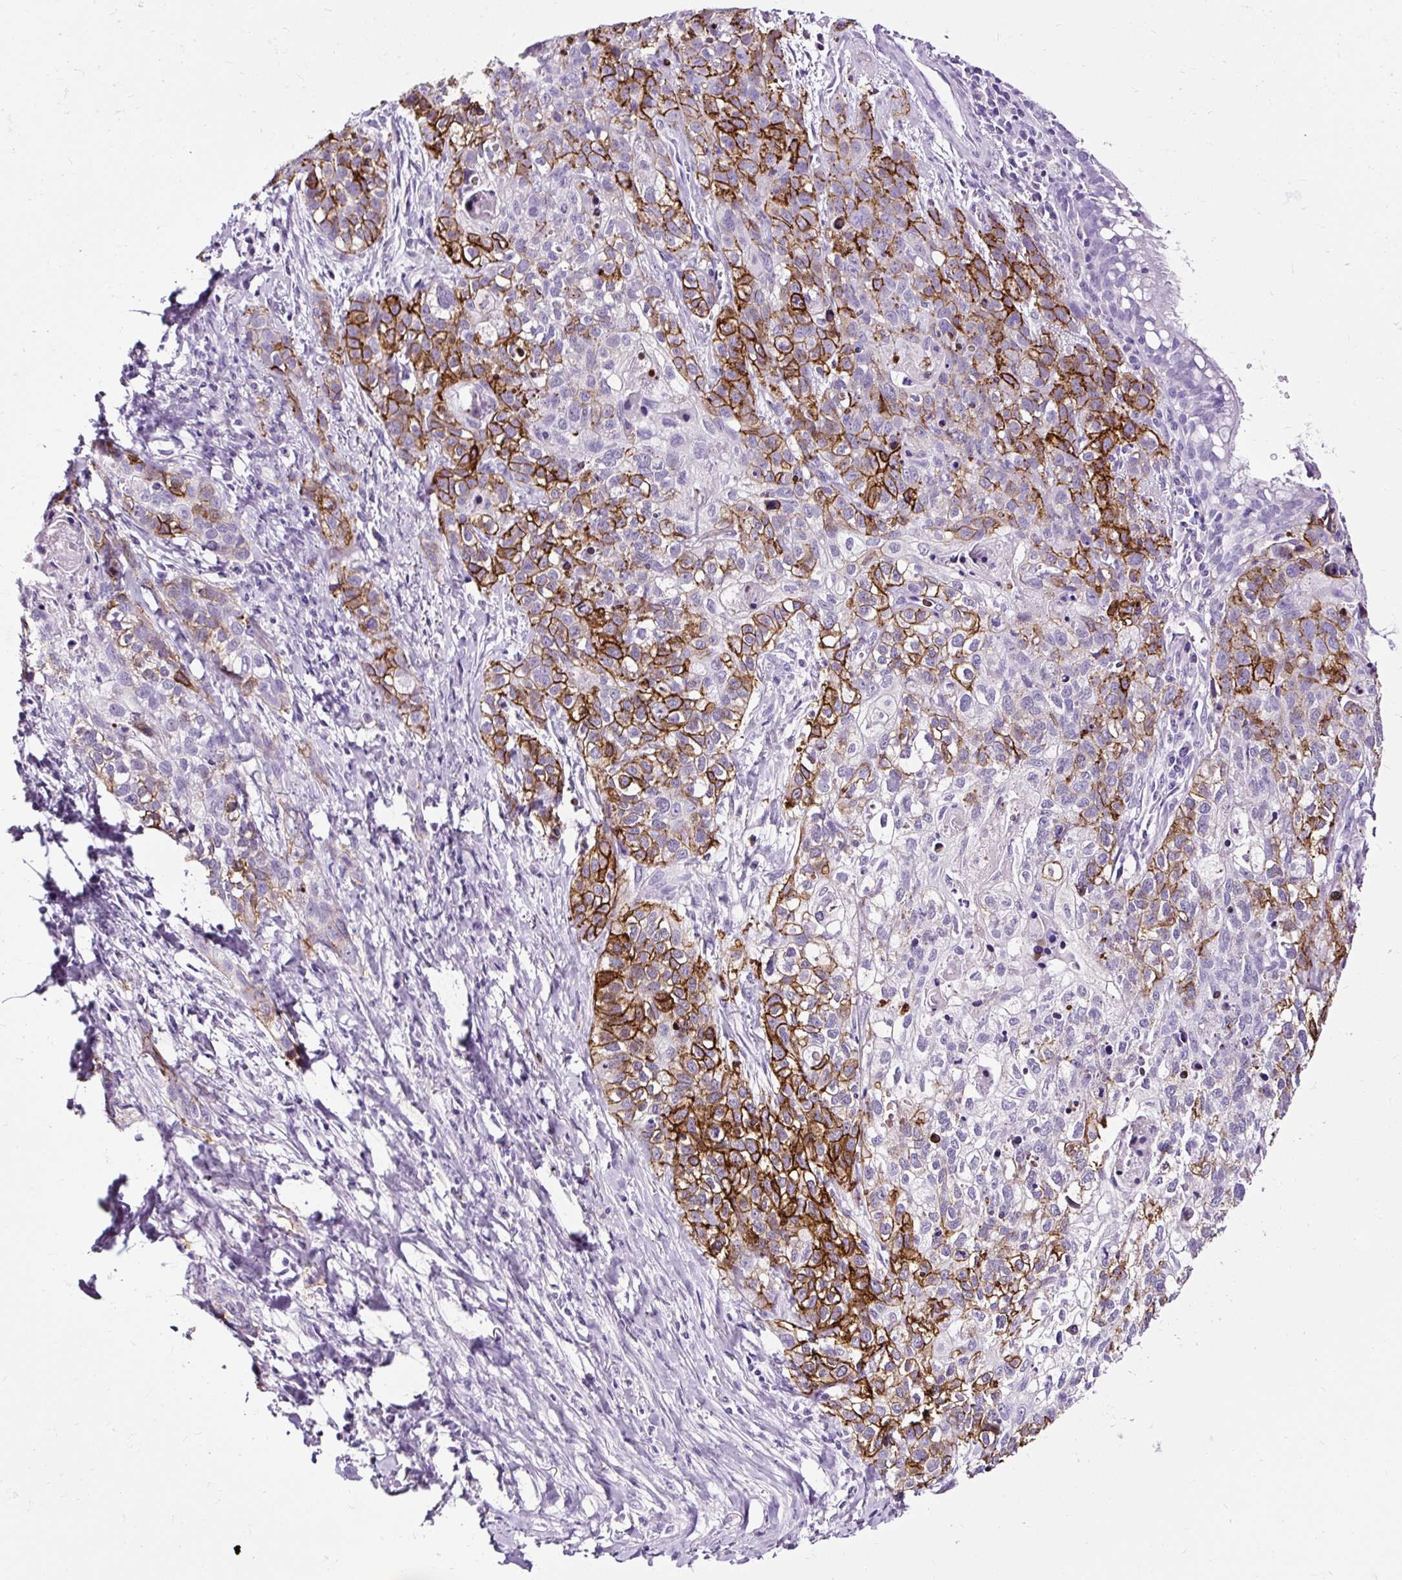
{"staining": {"intensity": "strong", "quantity": "25%-75%", "location": "cytoplasmic/membranous"}, "tissue": "lung cancer", "cell_type": "Tumor cells", "image_type": "cancer", "snomed": [{"axis": "morphology", "description": "Squamous cell carcinoma, NOS"}, {"axis": "topography", "description": "Lung"}], "caption": "The immunohistochemical stain labels strong cytoplasmic/membranous staining in tumor cells of squamous cell carcinoma (lung) tissue.", "gene": "SLC7A8", "patient": {"sex": "male", "age": 74}}